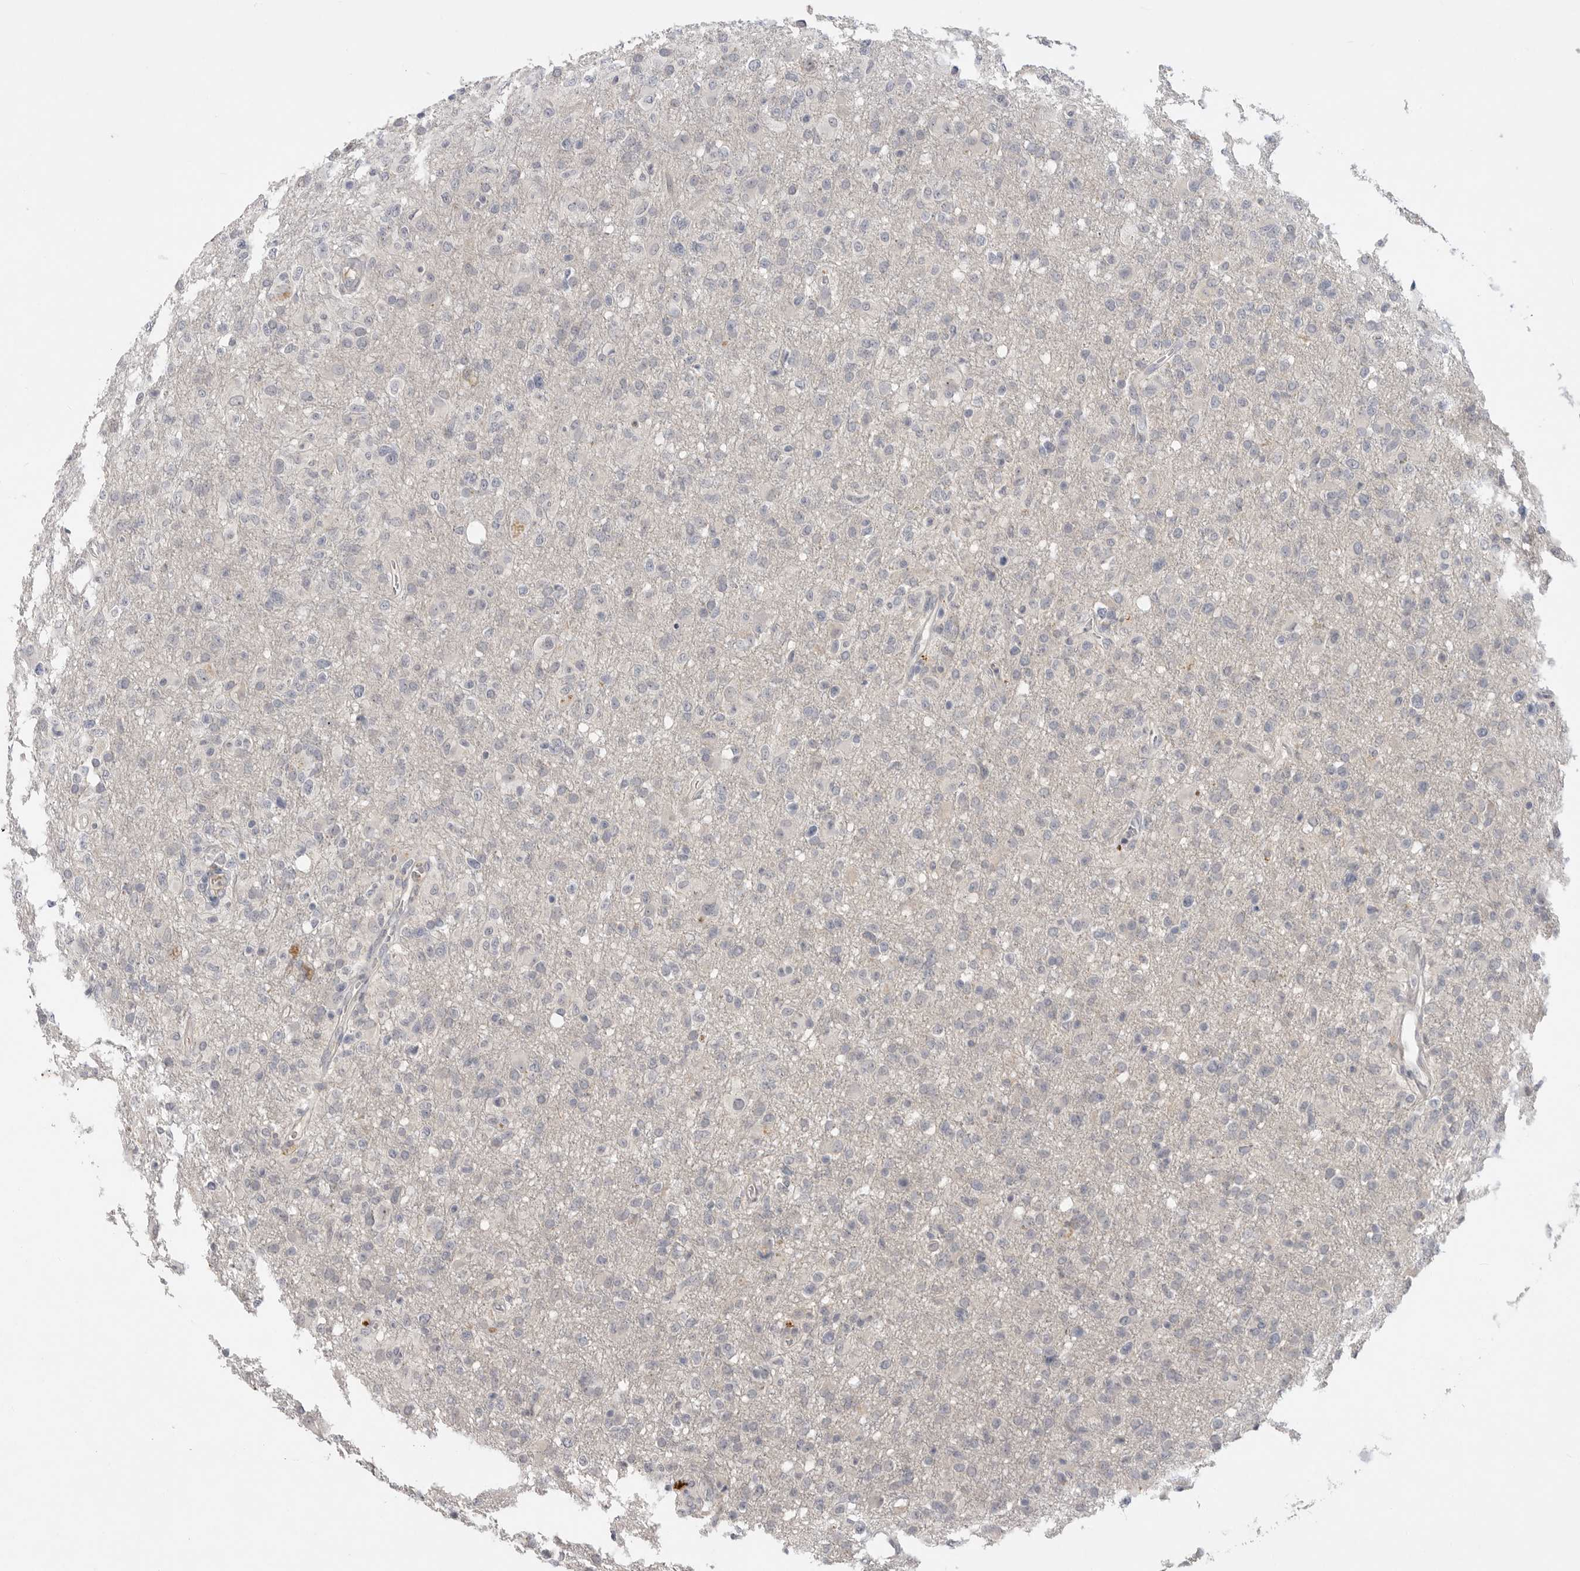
{"staining": {"intensity": "negative", "quantity": "none", "location": "none"}, "tissue": "glioma", "cell_type": "Tumor cells", "image_type": "cancer", "snomed": [{"axis": "morphology", "description": "Glioma, malignant, High grade"}, {"axis": "topography", "description": "Brain"}], "caption": "Image shows no significant protein staining in tumor cells of malignant glioma (high-grade).", "gene": "ITGAD", "patient": {"sex": "female", "age": 57}}